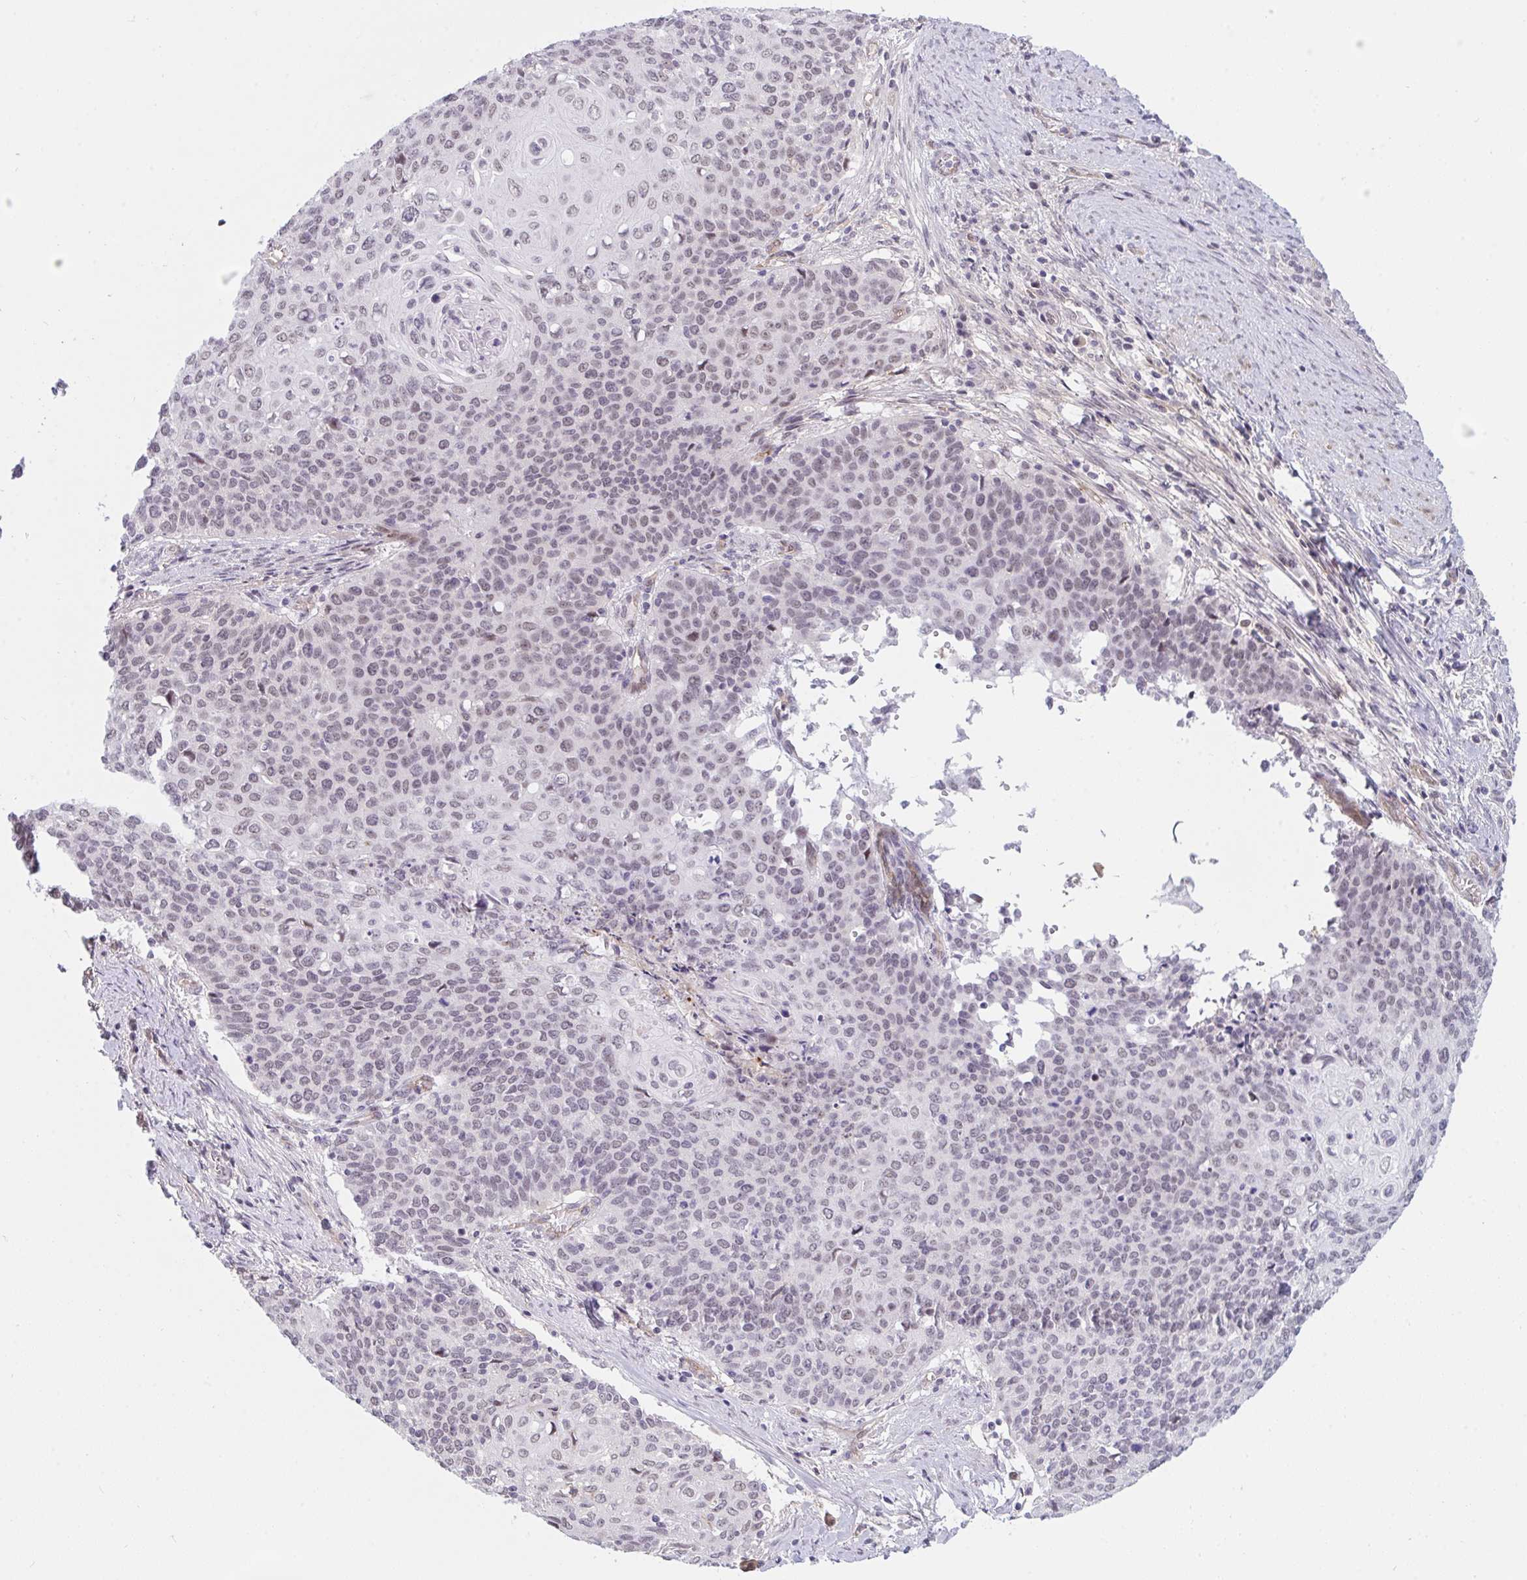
{"staining": {"intensity": "weak", "quantity": "25%-75%", "location": "nuclear"}, "tissue": "cervical cancer", "cell_type": "Tumor cells", "image_type": "cancer", "snomed": [{"axis": "morphology", "description": "Squamous cell carcinoma, NOS"}, {"axis": "topography", "description": "Cervix"}], "caption": "A photomicrograph of human cervical cancer (squamous cell carcinoma) stained for a protein shows weak nuclear brown staining in tumor cells.", "gene": "DSCAML1", "patient": {"sex": "female", "age": 39}}